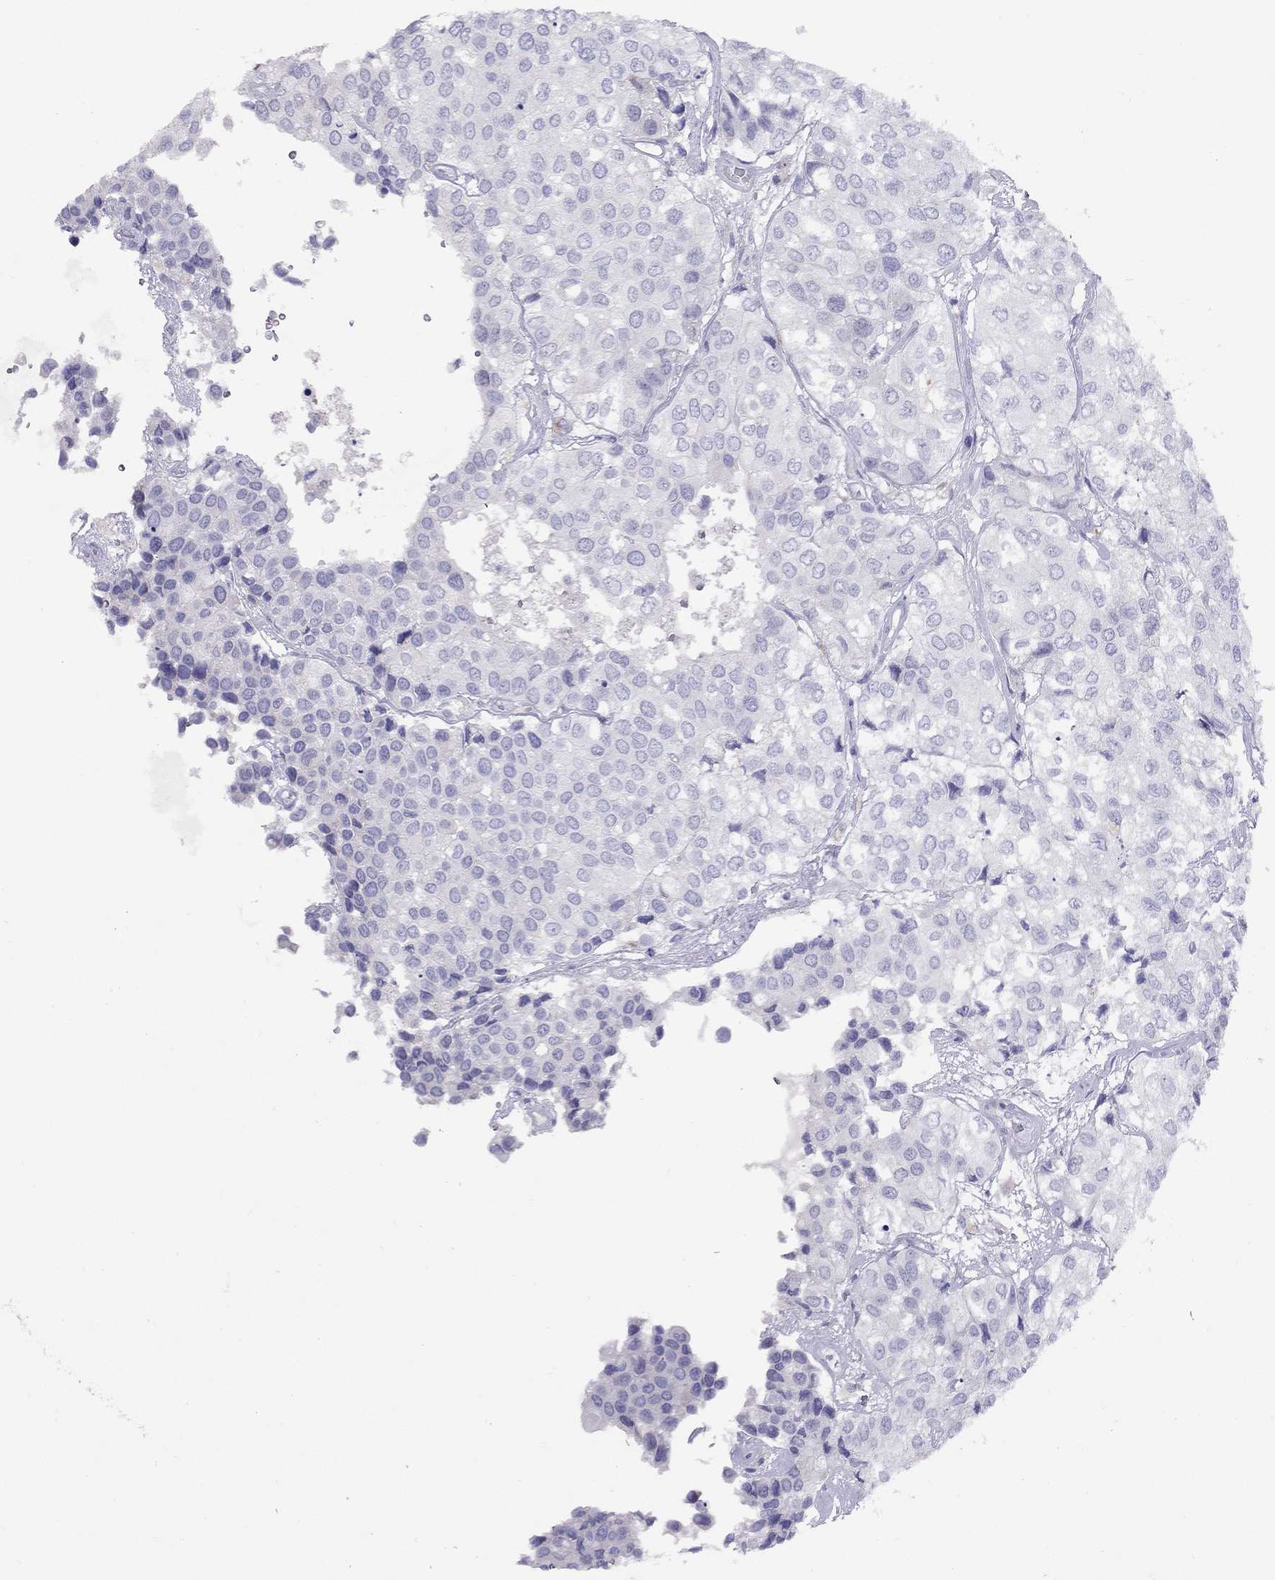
{"staining": {"intensity": "negative", "quantity": "none", "location": "none"}, "tissue": "urothelial cancer", "cell_type": "Tumor cells", "image_type": "cancer", "snomed": [{"axis": "morphology", "description": "Urothelial carcinoma, High grade"}, {"axis": "topography", "description": "Urinary bladder"}], "caption": "Urothelial carcinoma (high-grade) was stained to show a protein in brown. There is no significant staining in tumor cells. (Brightfield microscopy of DAB IHC at high magnification).", "gene": "CPNE4", "patient": {"sex": "male", "age": 73}}